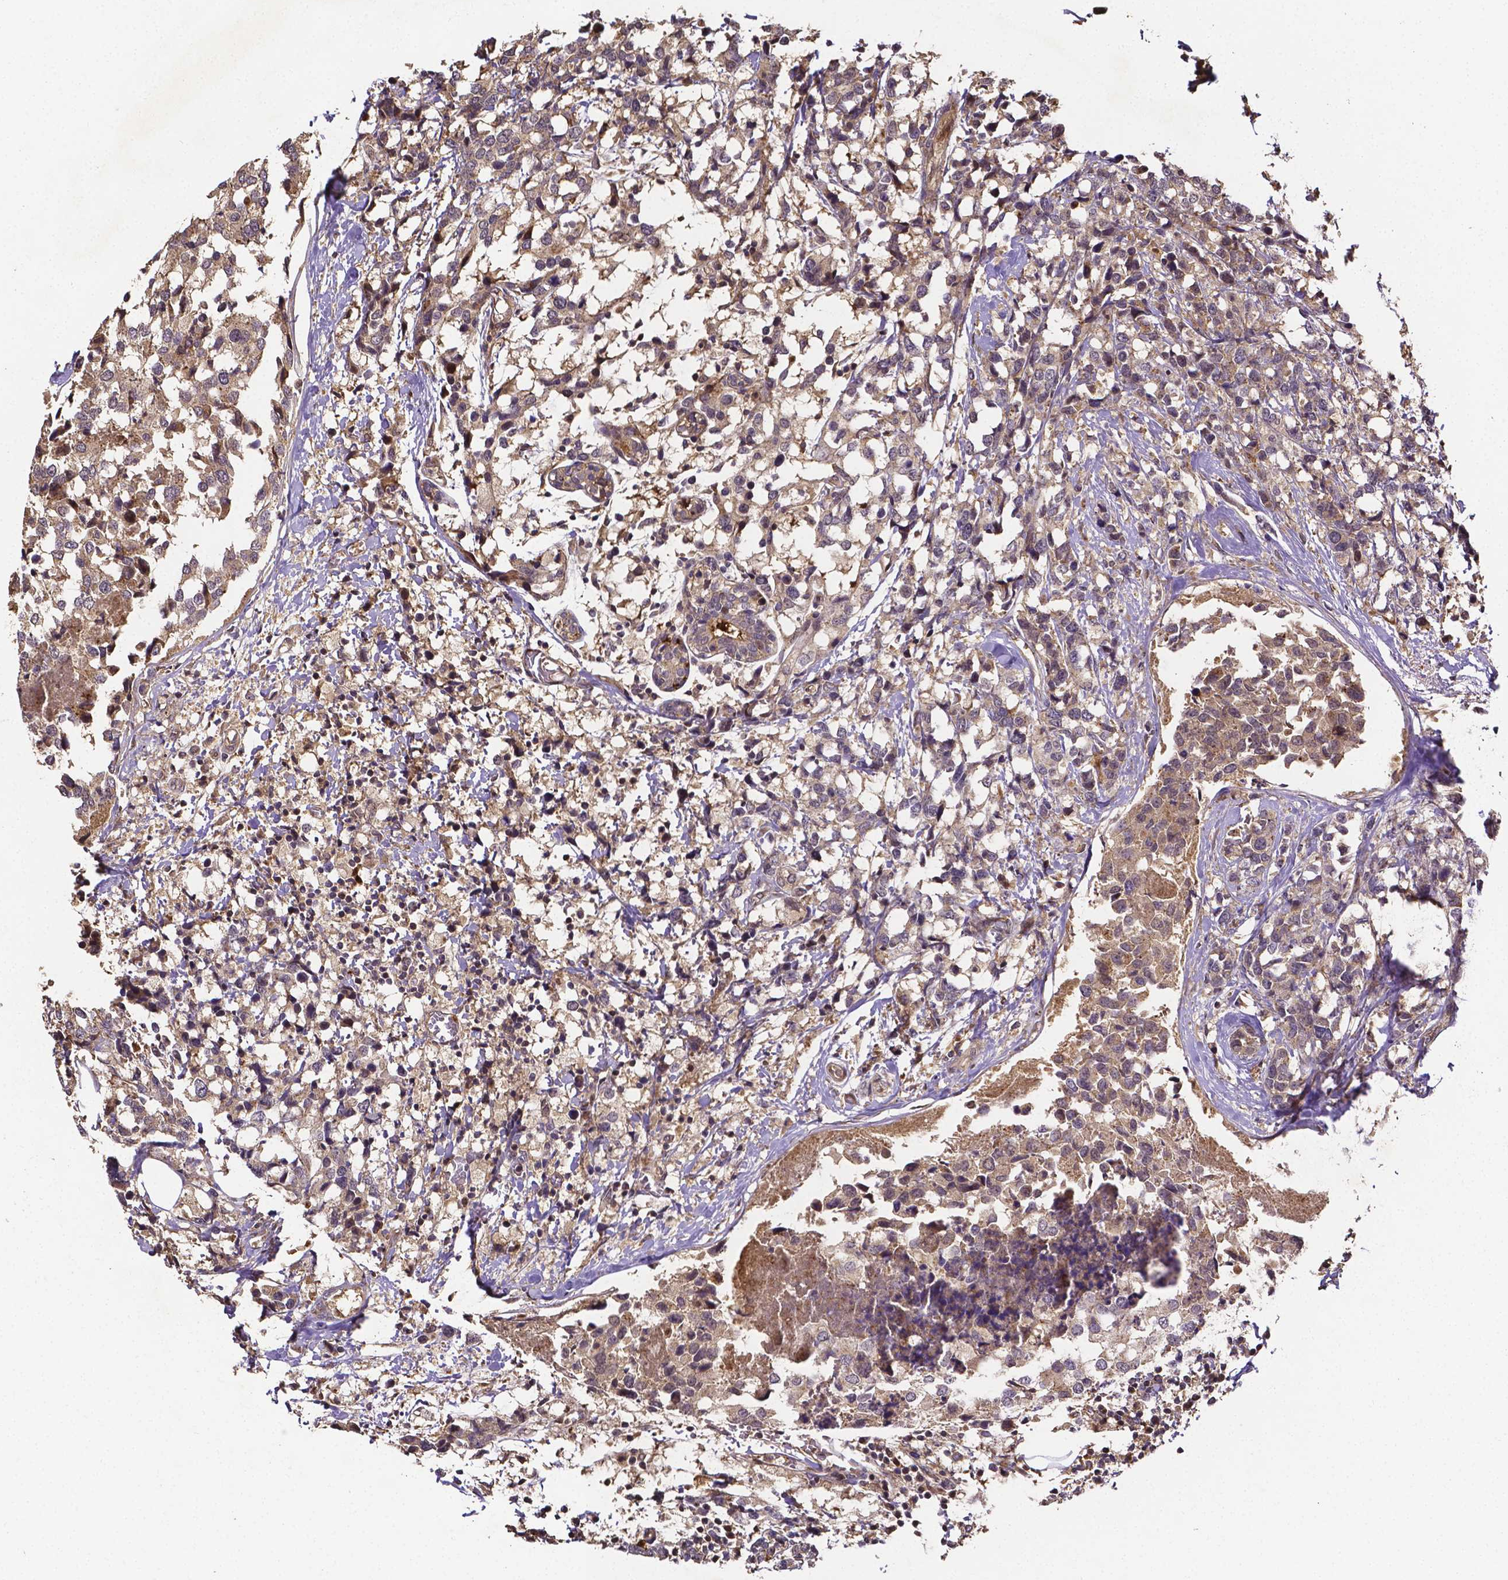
{"staining": {"intensity": "weak", "quantity": ">75%", "location": "cytoplasmic/membranous"}, "tissue": "breast cancer", "cell_type": "Tumor cells", "image_type": "cancer", "snomed": [{"axis": "morphology", "description": "Lobular carcinoma"}, {"axis": "topography", "description": "Breast"}], "caption": "Approximately >75% of tumor cells in human breast lobular carcinoma display weak cytoplasmic/membranous protein positivity as visualized by brown immunohistochemical staining.", "gene": "RNF123", "patient": {"sex": "female", "age": 59}}